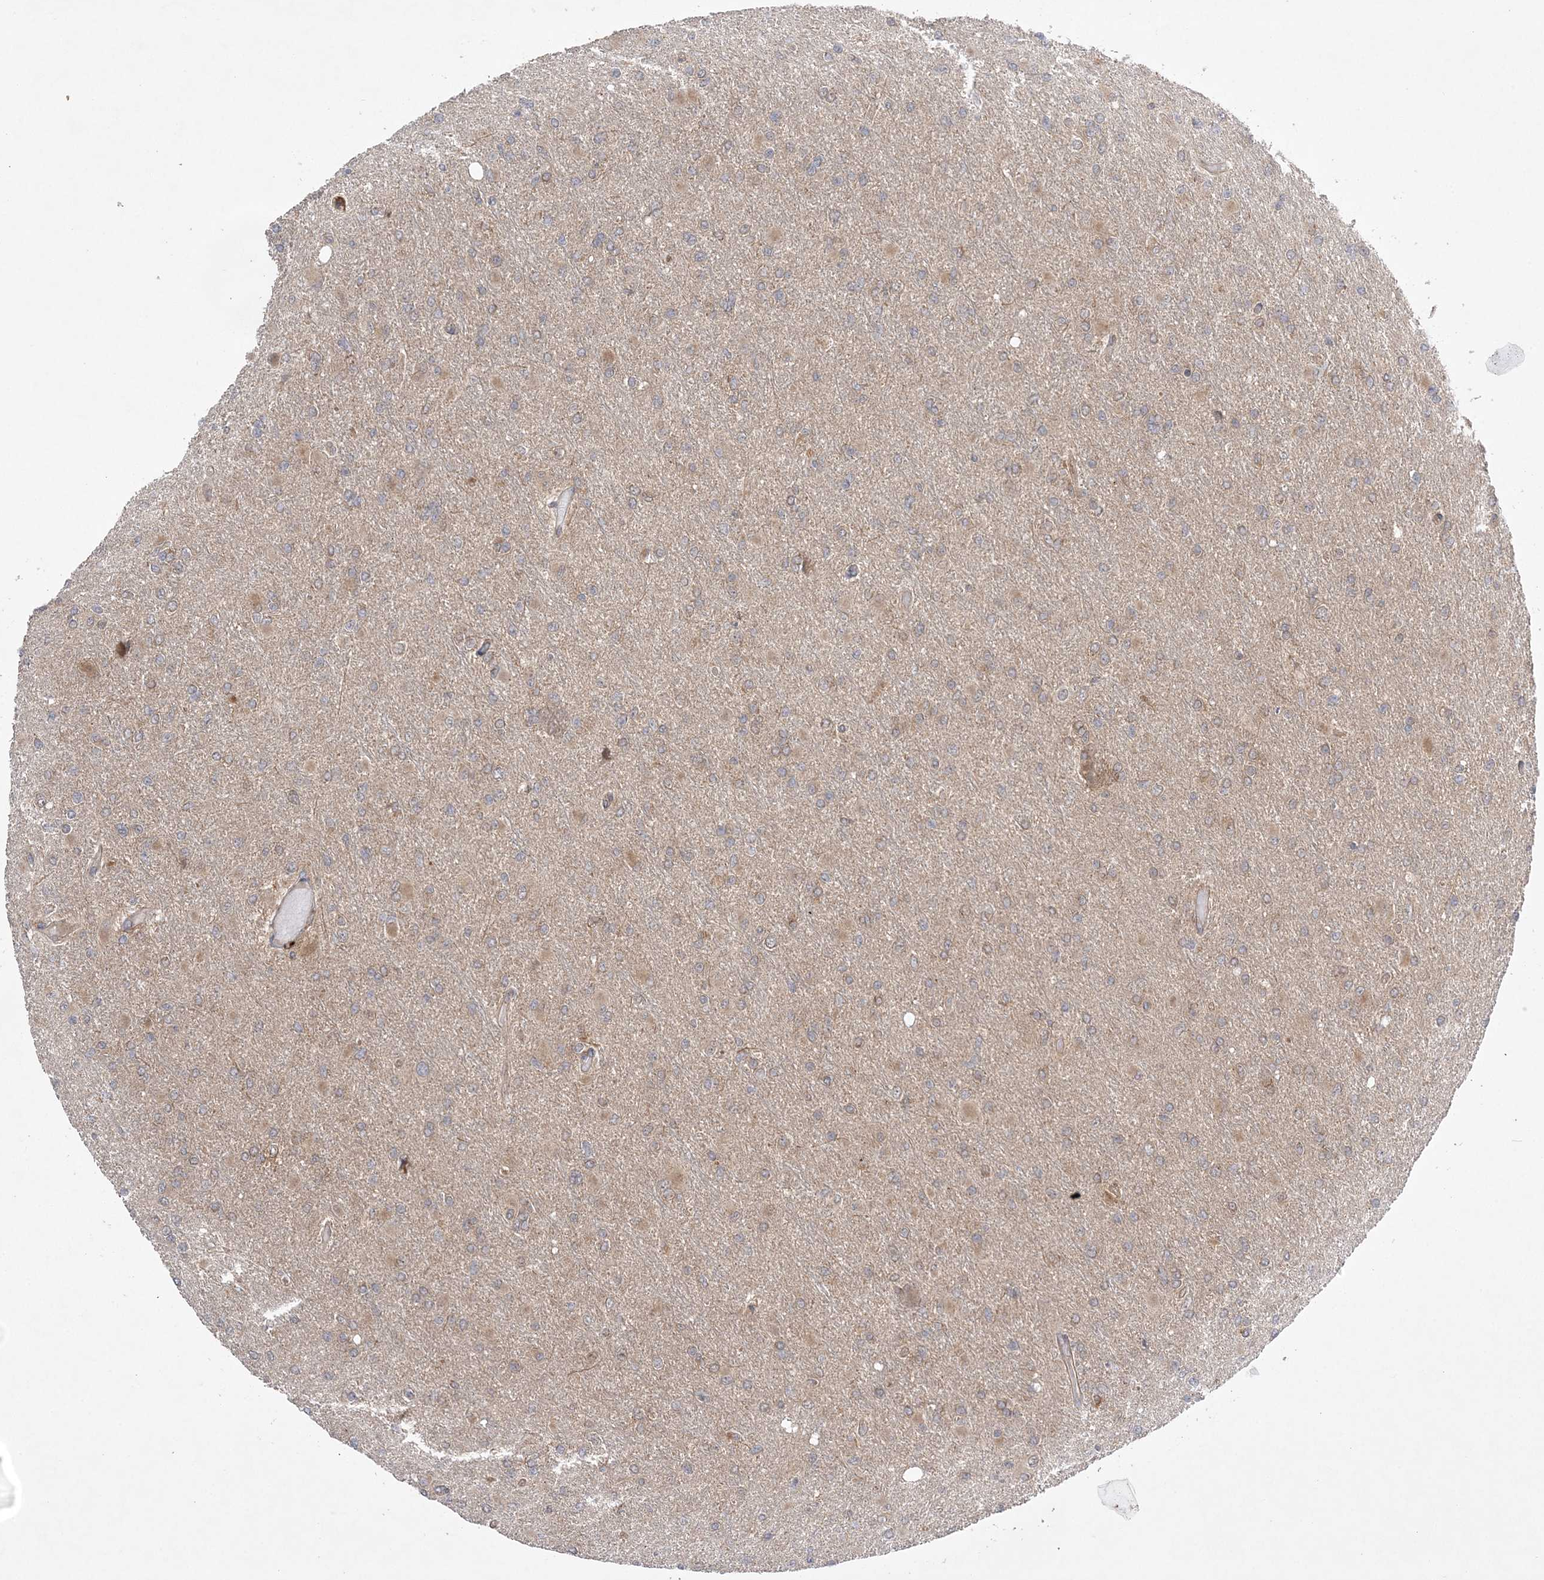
{"staining": {"intensity": "weak", "quantity": "<25%", "location": "cytoplasmic/membranous"}, "tissue": "glioma", "cell_type": "Tumor cells", "image_type": "cancer", "snomed": [{"axis": "morphology", "description": "Glioma, malignant, High grade"}, {"axis": "topography", "description": "Cerebral cortex"}], "caption": "Immunohistochemistry (IHC) of human high-grade glioma (malignant) demonstrates no staining in tumor cells.", "gene": "MMADHC", "patient": {"sex": "female", "age": 36}}